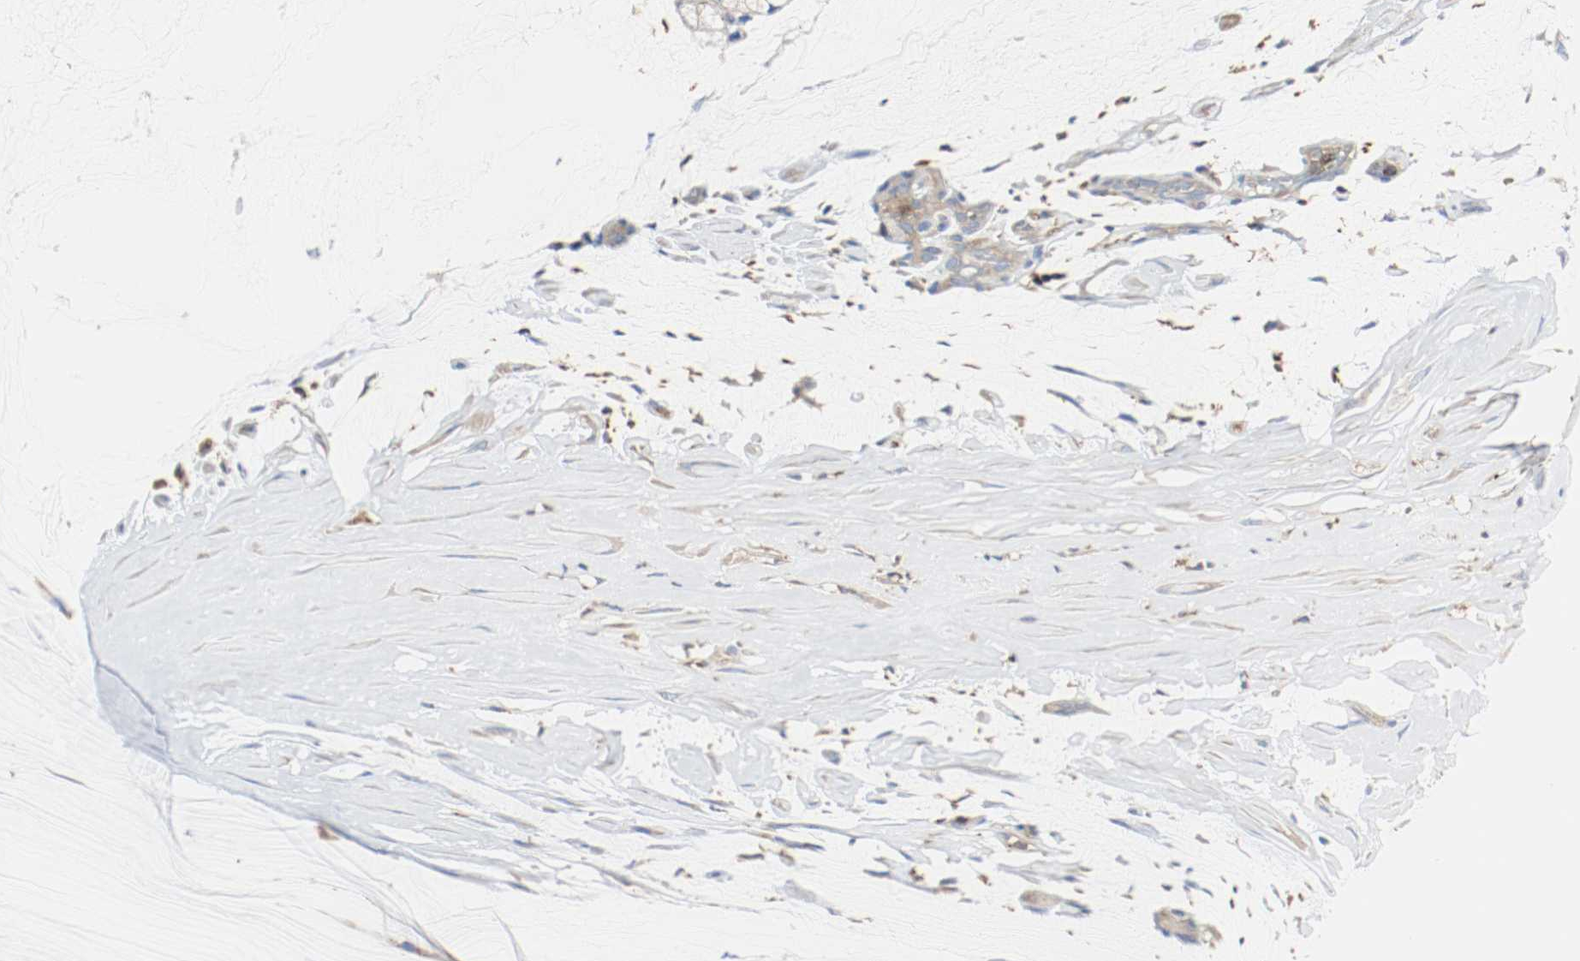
{"staining": {"intensity": "weak", "quantity": "25%-75%", "location": "cytoplasmic/membranous"}, "tissue": "ovarian cancer", "cell_type": "Tumor cells", "image_type": "cancer", "snomed": [{"axis": "morphology", "description": "Cystadenocarcinoma, mucinous, NOS"}, {"axis": "topography", "description": "Ovary"}], "caption": "Ovarian mucinous cystadenocarcinoma stained for a protein (brown) shows weak cytoplasmic/membranous positive positivity in about 25%-75% of tumor cells.", "gene": "ARPC1B", "patient": {"sex": "female", "age": 39}}